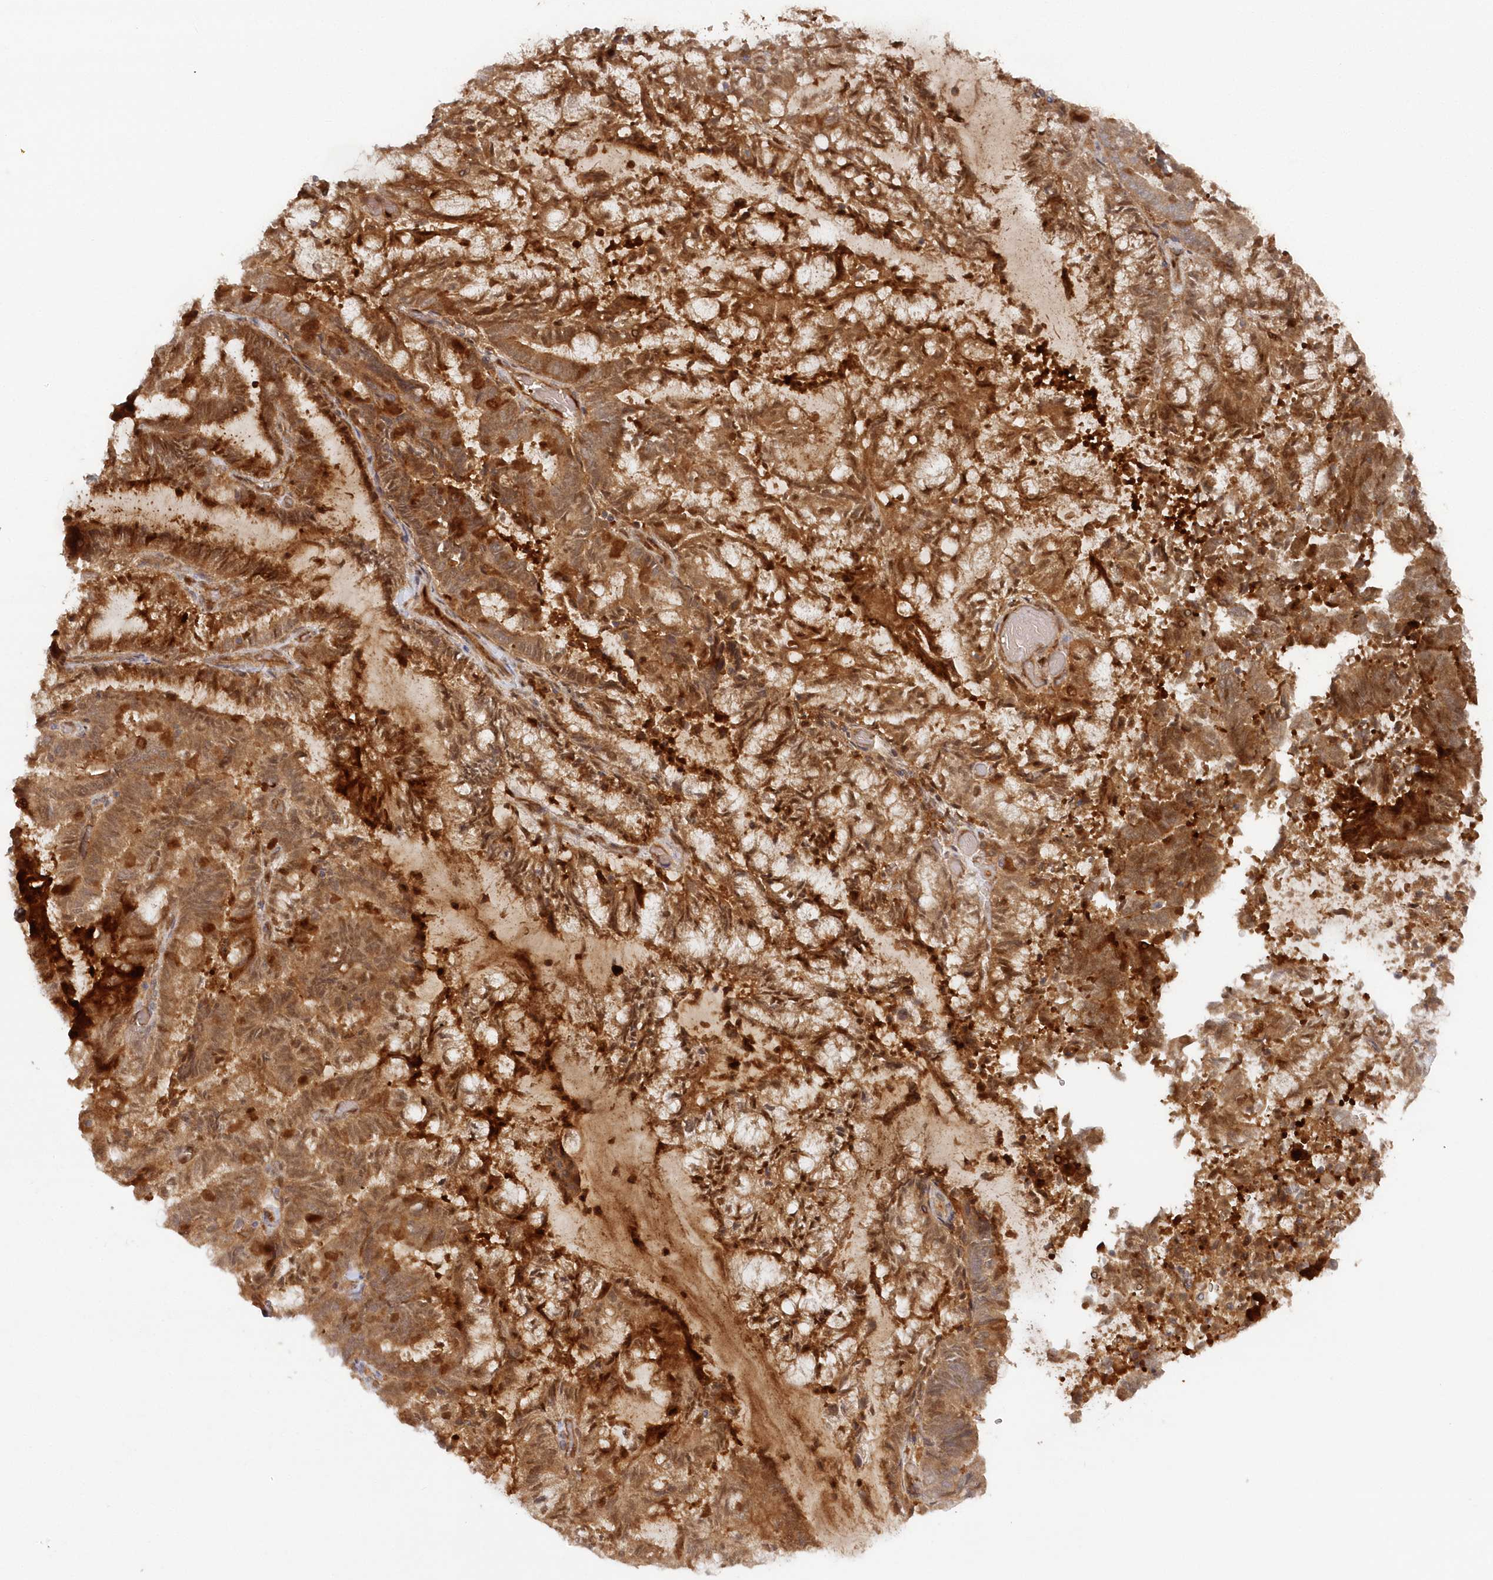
{"staining": {"intensity": "strong", "quantity": ">75%", "location": "cytoplasmic/membranous"}, "tissue": "endometrial cancer", "cell_type": "Tumor cells", "image_type": "cancer", "snomed": [{"axis": "morphology", "description": "Adenocarcinoma, NOS"}, {"axis": "topography", "description": "Endometrium"}], "caption": "Immunohistochemical staining of endometrial cancer reveals high levels of strong cytoplasmic/membranous positivity in about >75% of tumor cells. The protein of interest is stained brown, and the nuclei are stained in blue (DAB IHC with brightfield microscopy, high magnification).", "gene": "GBE1", "patient": {"sex": "female", "age": 80}}